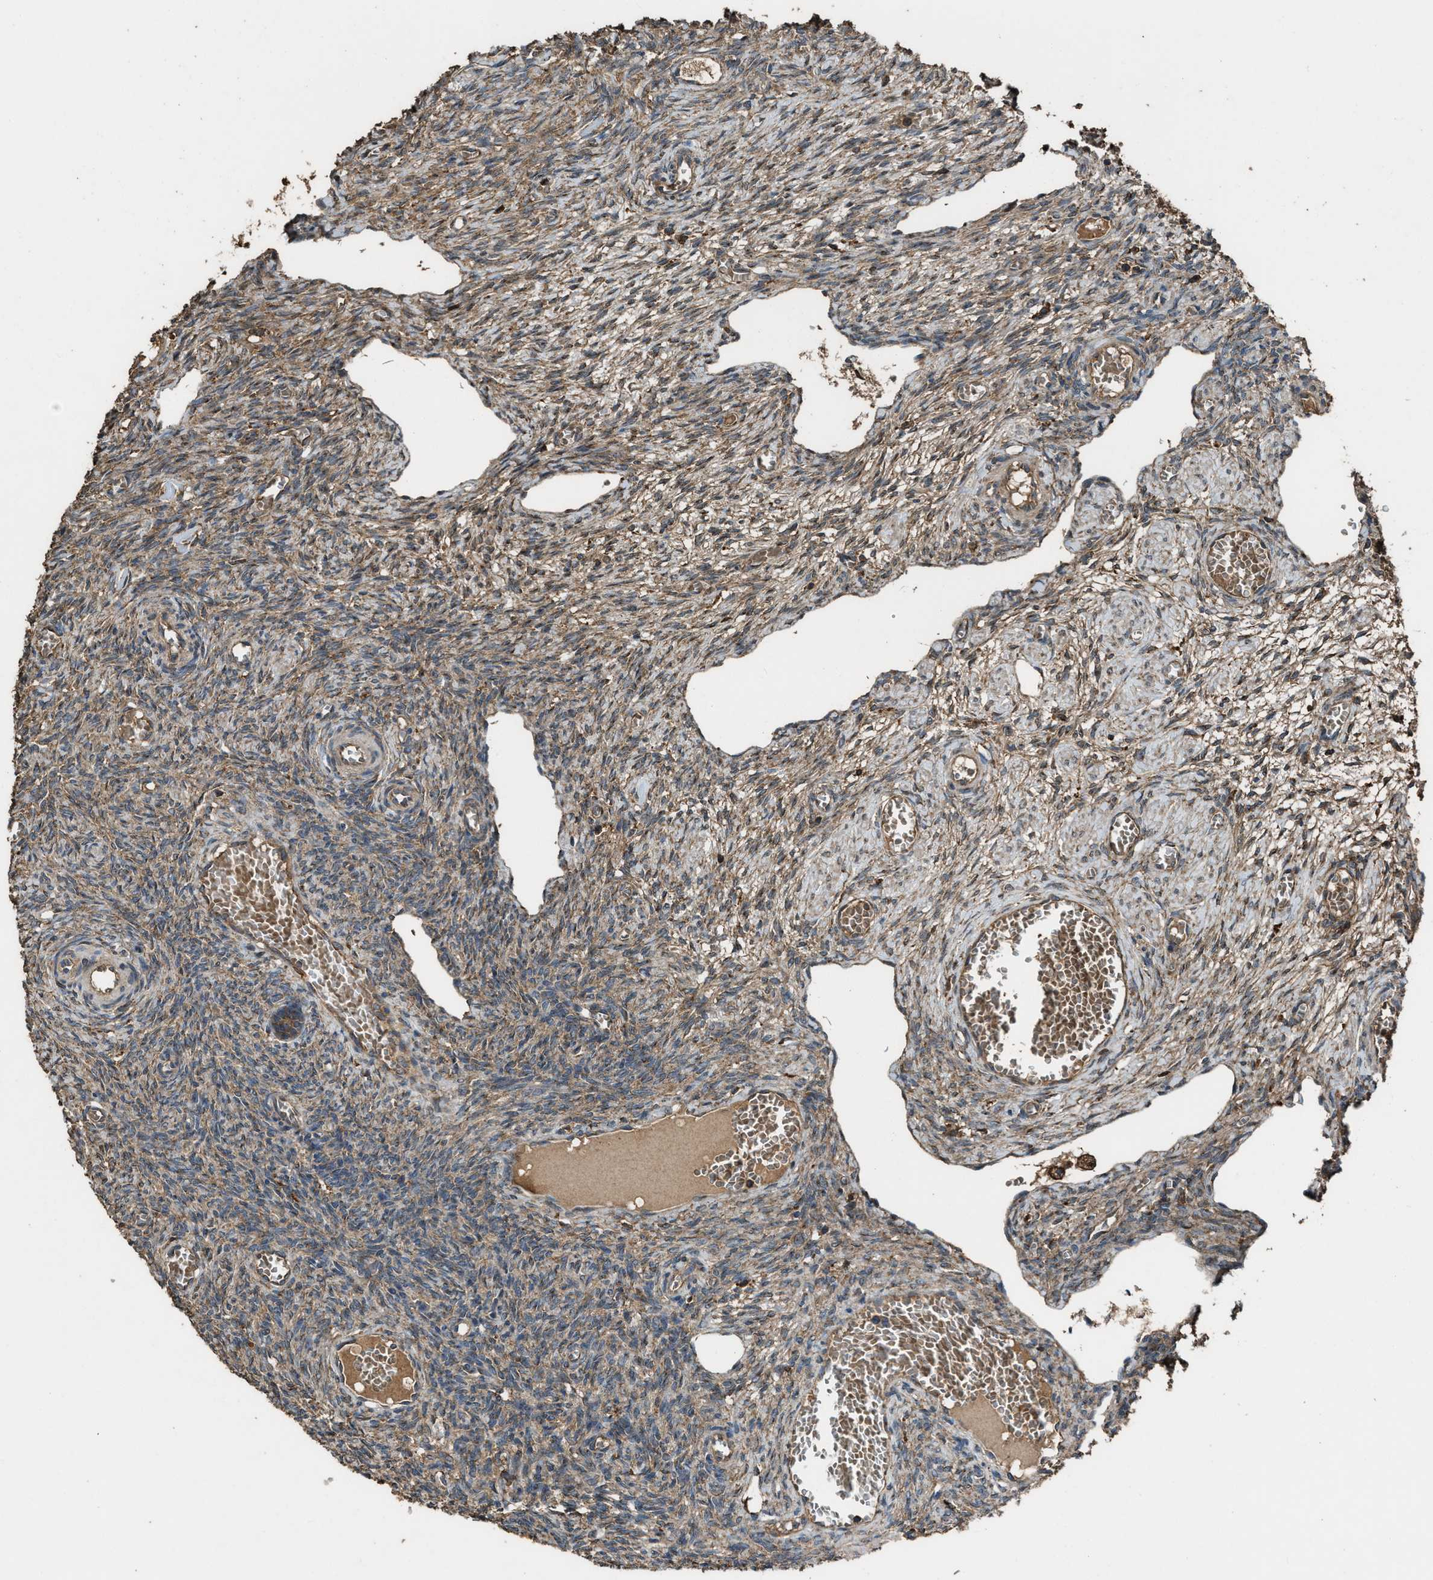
{"staining": {"intensity": "moderate", "quantity": "25%-75%", "location": "cytoplasmic/membranous"}, "tissue": "ovary", "cell_type": "Follicle cells", "image_type": "normal", "snomed": [{"axis": "morphology", "description": "Normal tissue, NOS"}, {"axis": "topography", "description": "Ovary"}], "caption": "High-magnification brightfield microscopy of normal ovary stained with DAB (3,3'-diaminobenzidine) (brown) and counterstained with hematoxylin (blue). follicle cells exhibit moderate cytoplasmic/membranous positivity is seen in approximately25%-75% of cells.", "gene": "MAP3K8", "patient": {"sex": "female", "age": 27}}